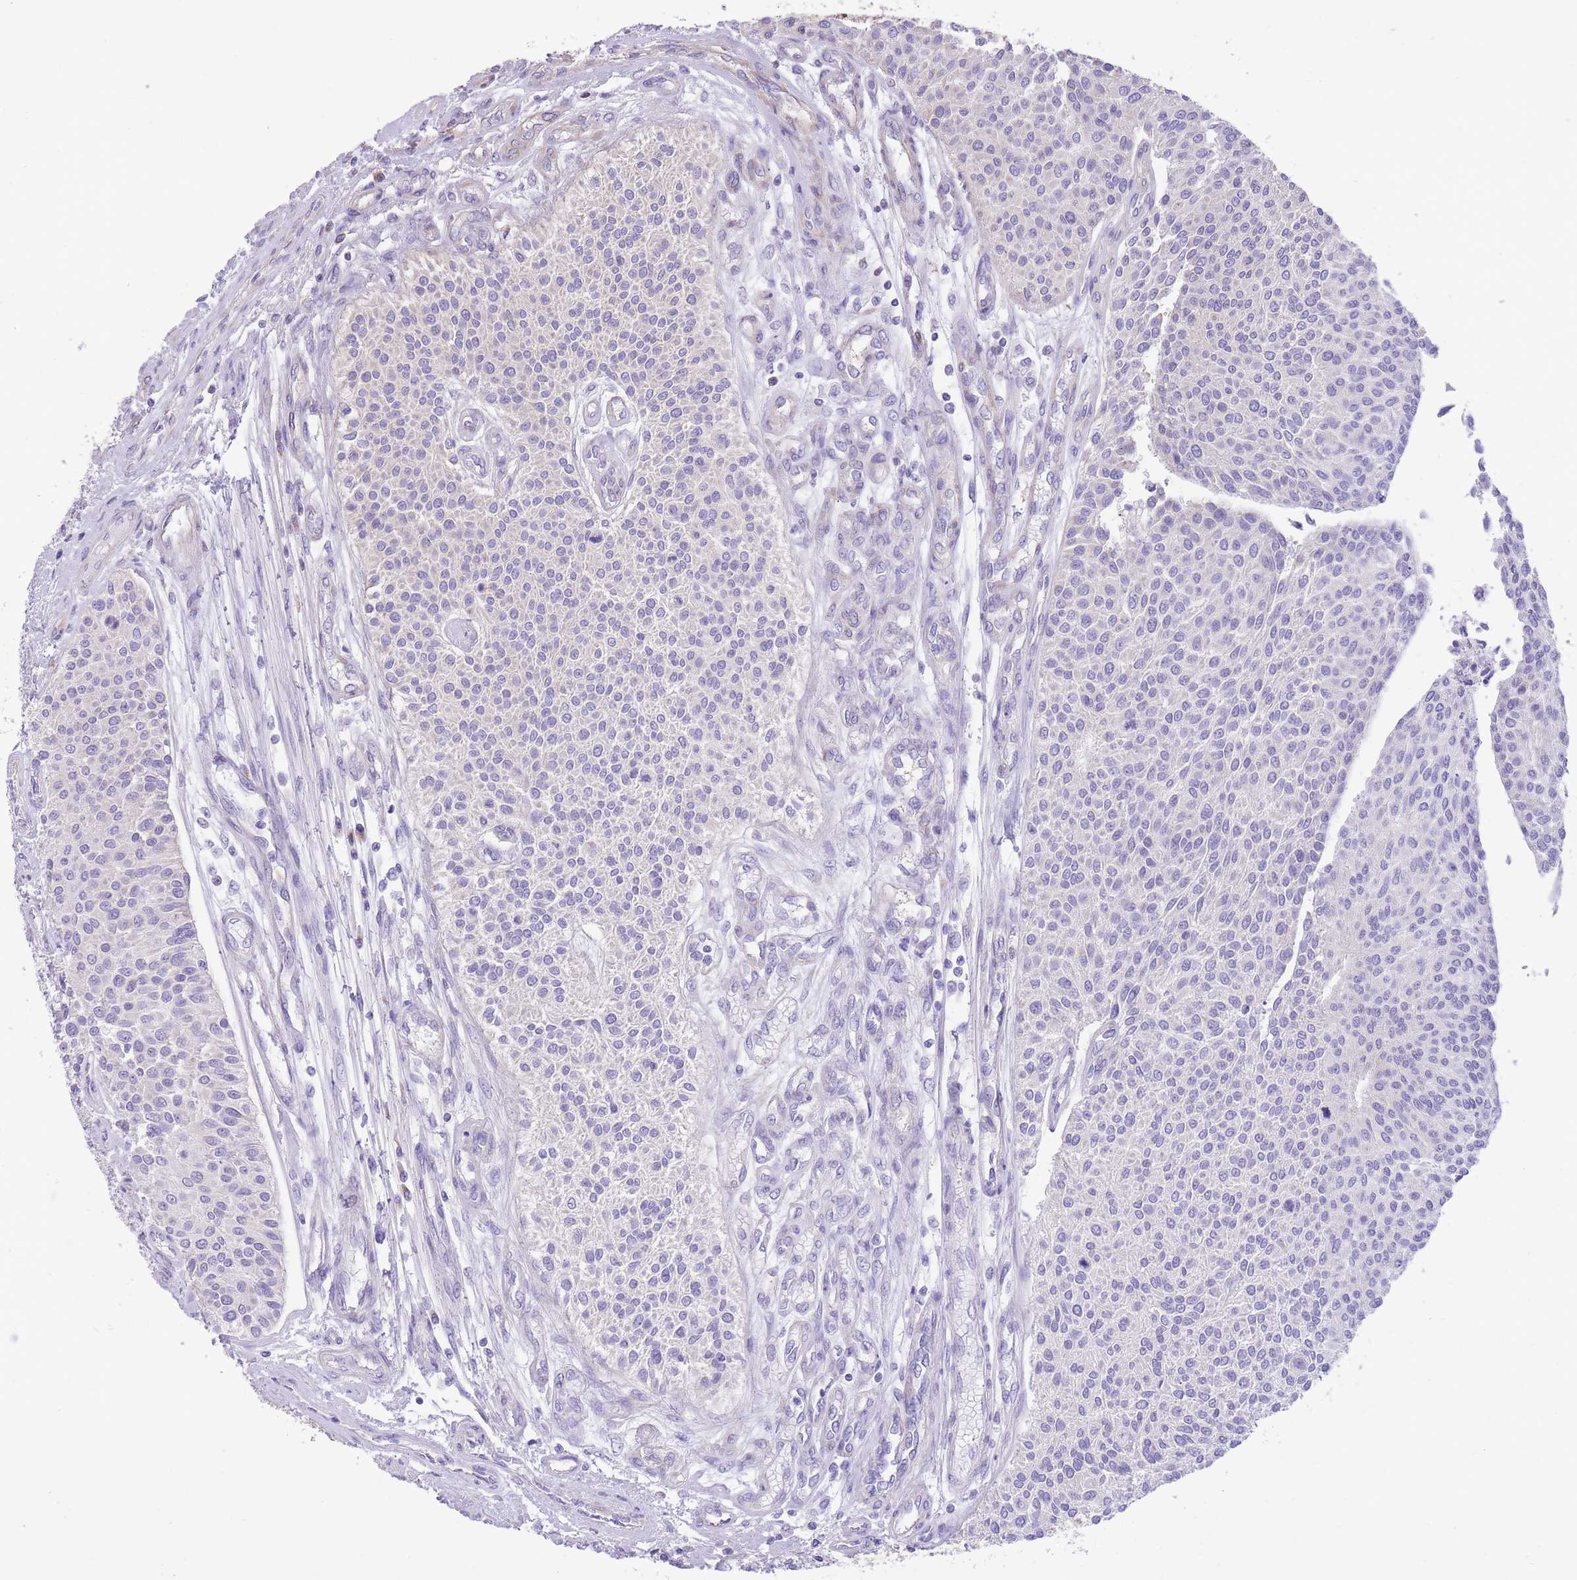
{"staining": {"intensity": "negative", "quantity": "none", "location": "none"}, "tissue": "urothelial cancer", "cell_type": "Tumor cells", "image_type": "cancer", "snomed": [{"axis": "morphology", "description": "Urothelial carcinoma, NOS"}, {"axis": "topography", "description": "Urinary bladder"}], "caption": "There is no significant positivity in tumor cells of transitional cell carcinoma.", "gene": "RHOU", "patient": {"sex": "male", "age": 55}}